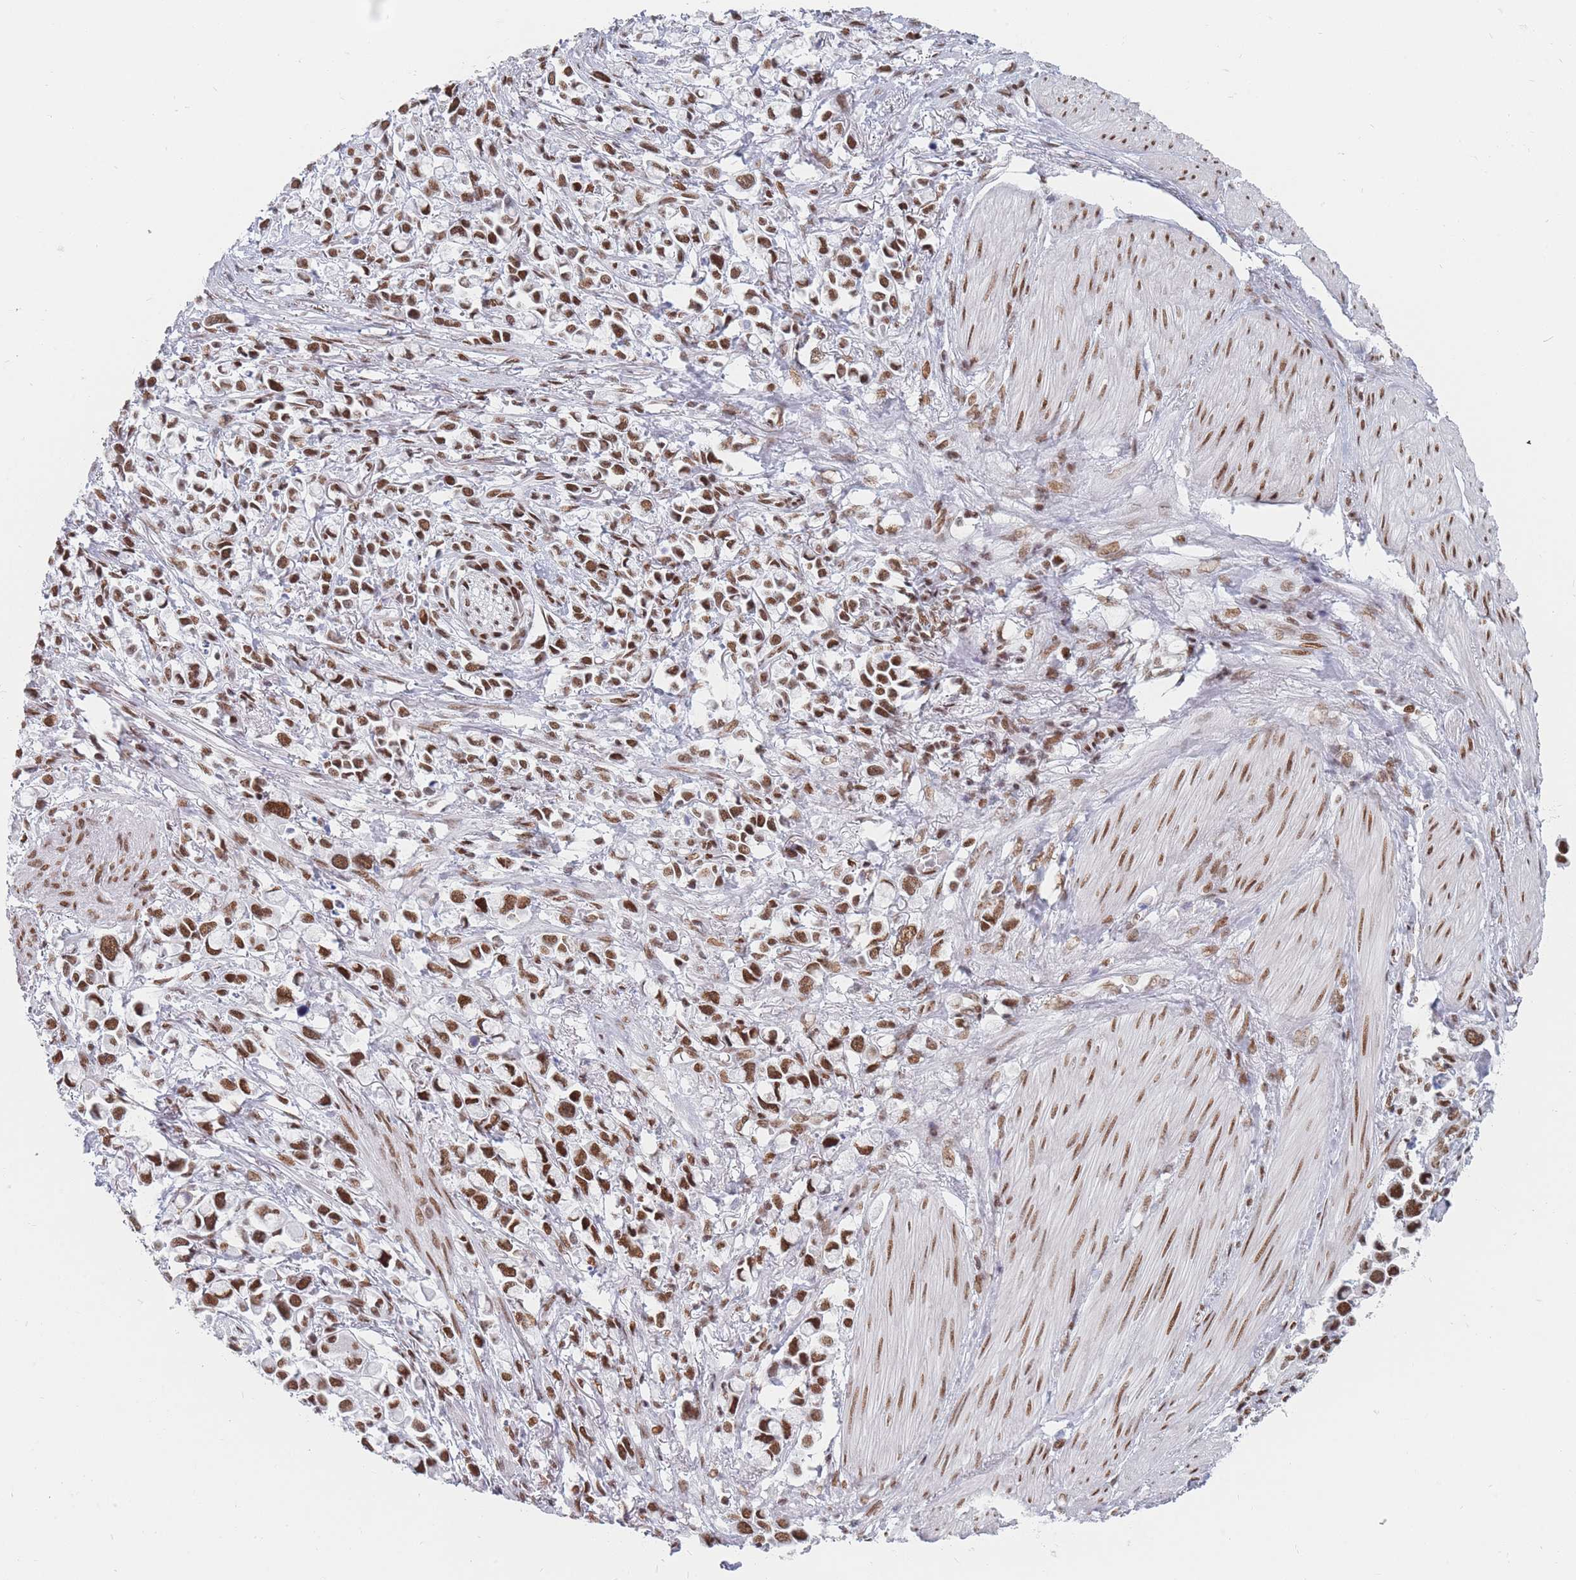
{"staining": {"intensity": "moderate", "quantity": ">75%", "location": "nuclear"}, "tissue": "stomach cancer", "cell_type": "Tumor cells", "image_type": "cancer", "snomed": [{"axis": "morphology", "description": "Adenocarcinoma, NOS"}, {"axis": "topography", "description": "Stomach"}], "caption": "The micrograph displays immunohistochemical staining of adenocarcinoma (stomach). There is moderate nuclear staining is present in about >75% of tumor cells. Using DAB (3,3'-diaminobenzidine) (brown) and hematoxylin (blue) stains, captured at high magnification using brightfield microscopy.", "gene": "SAFB2", "patient": {"sex": "female", "age": 81}}